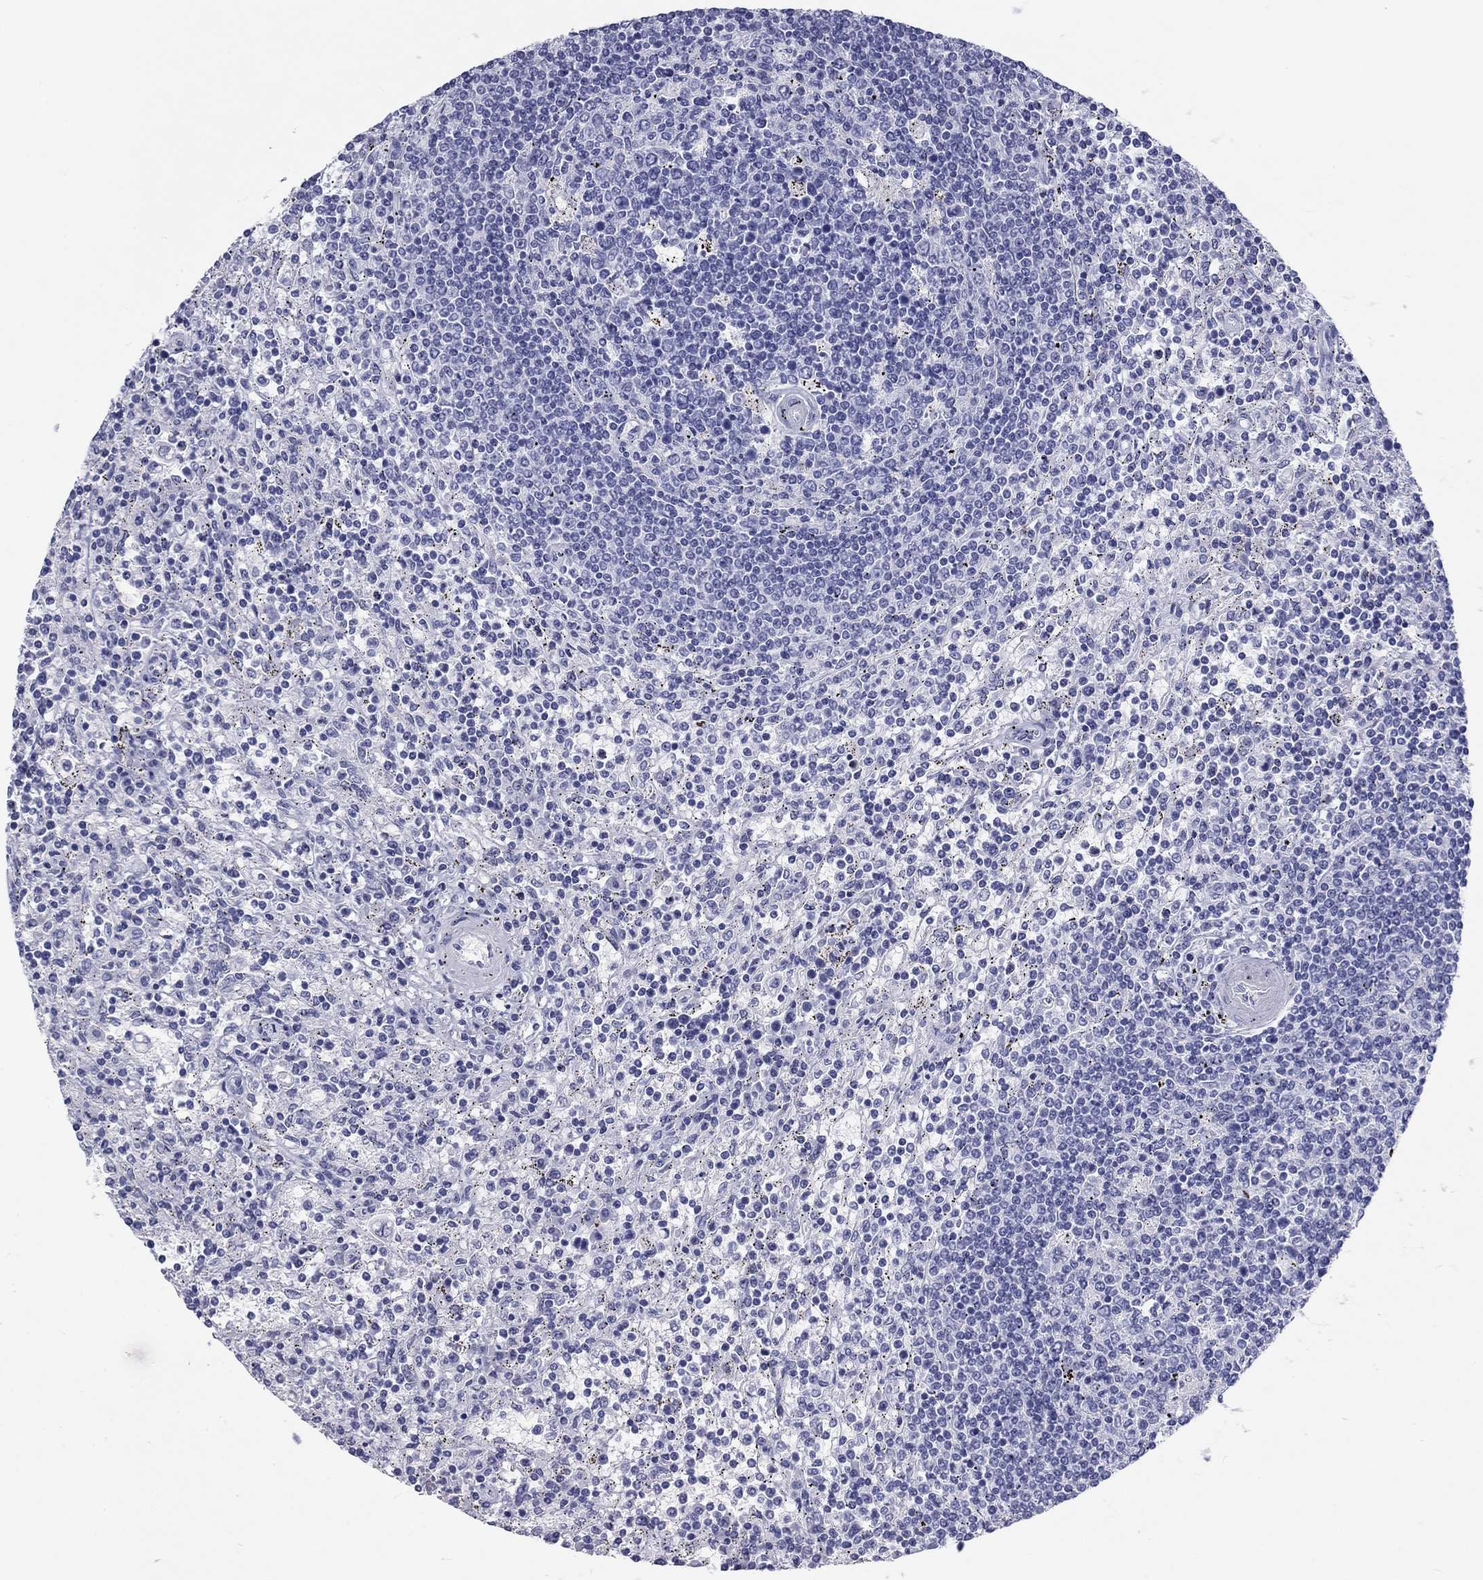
{"staining": {"intensity": "negative", "quantity": "none", "location": "none"}, "tissue": "lymphoma", "cell_type": "Tumor cells", "image_type": "cancer", "snomed": [{"axis": "morphology", "description": "Malignant lymphoma, non-Hodgkin's type, Low grade"}, {"axis": "topography", "description": "Spleen"}], "caption": "An image of human lymphoma is negative for staining in tumor cells.", "gene": "DNALI1", "patient": {"sex": "male", "age": 62}}